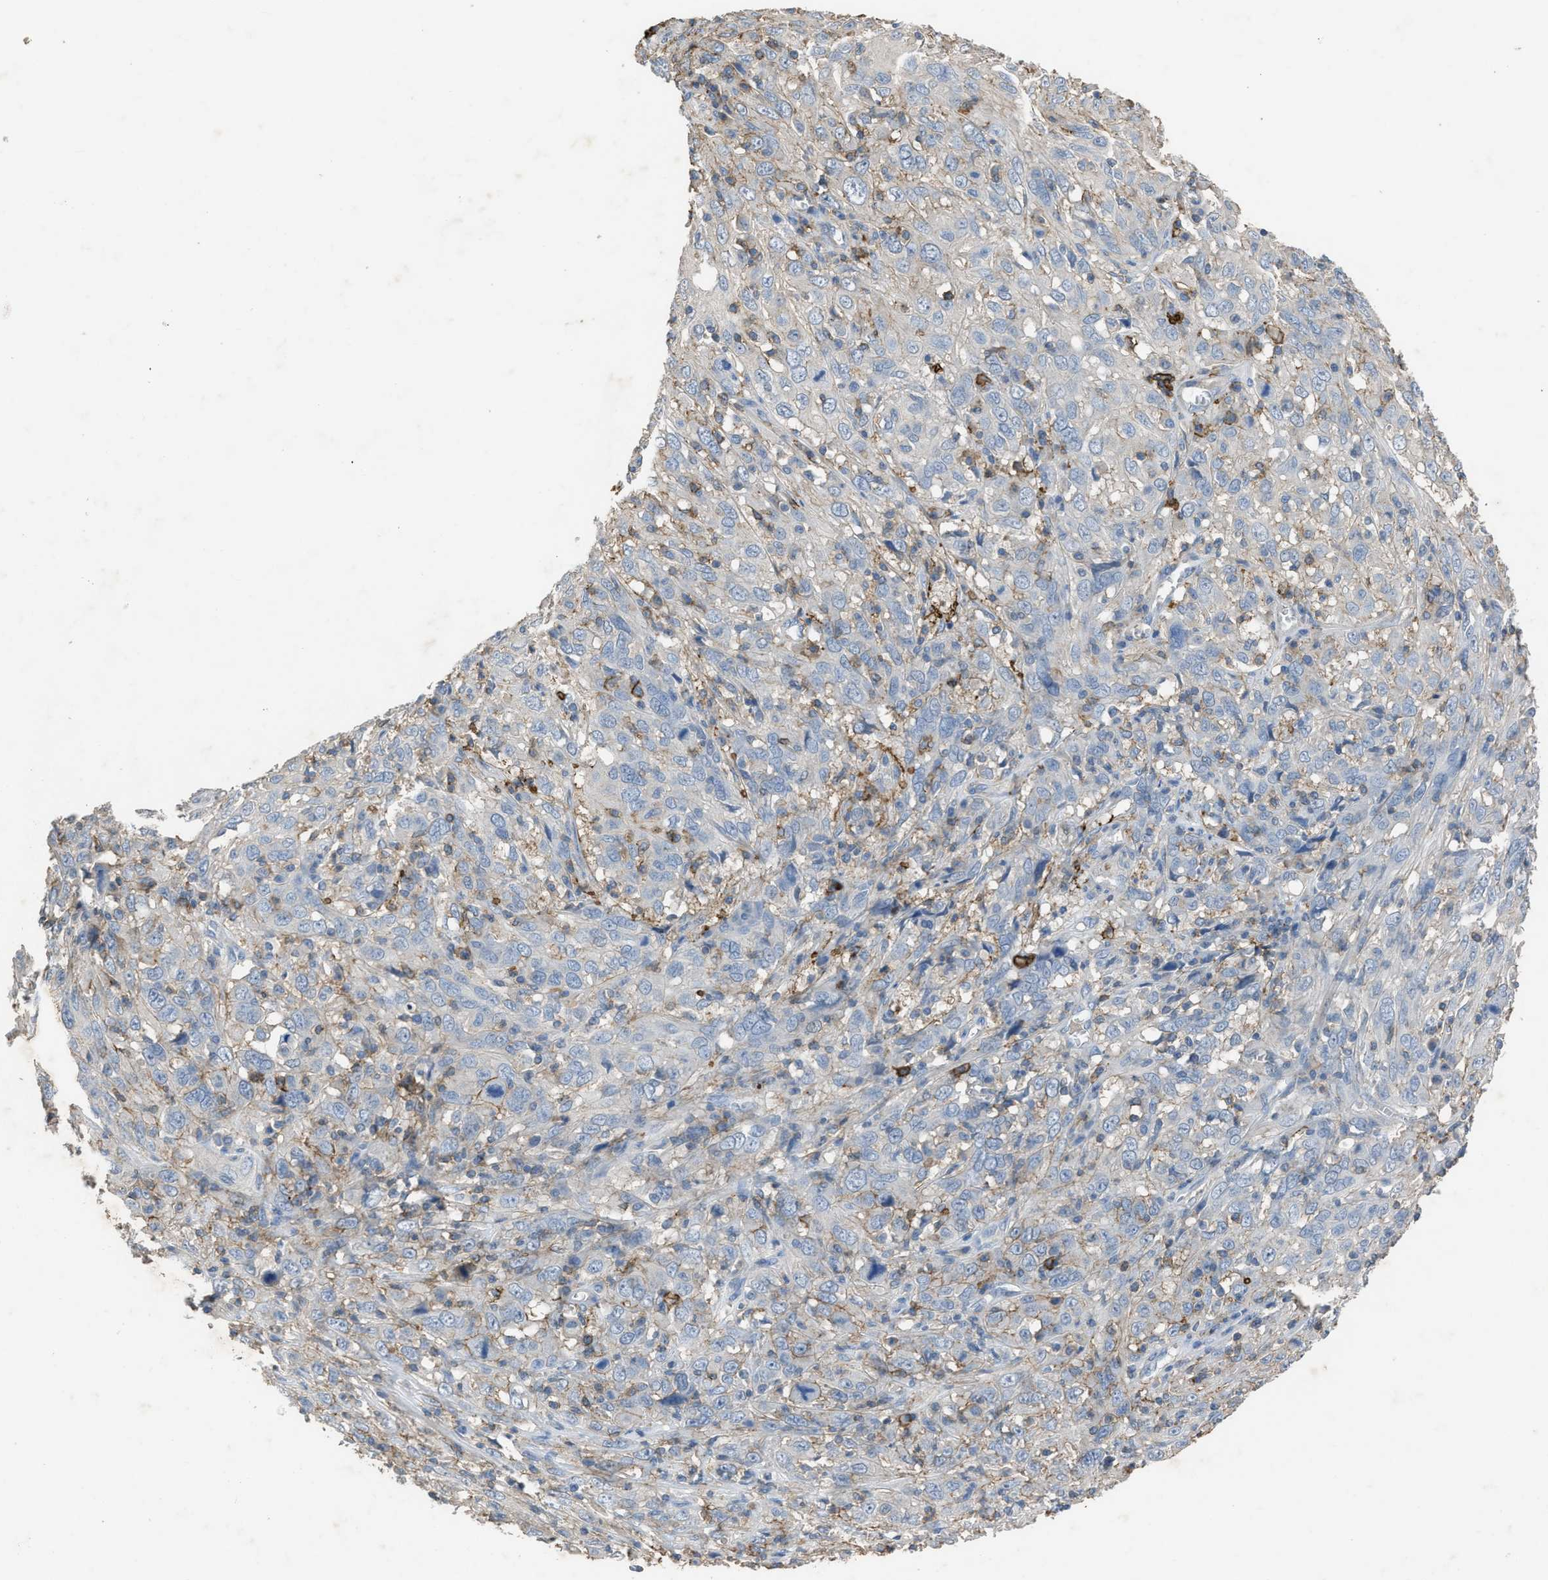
{"staining": {"intensity": "negative", "quantity": "none", "location": "none"}, "tissue": "cervical cancer", "cell_type": "Tumor cells", "image_type": "cancer", "snomed": [{"axis": "morphology", "description": "Squamous cell carcinoma, NOS"}, {"axis": "topography", "description": "Cervix"}], "caption": "Tumor cells show no significant staining in squamous cell carcinoma (cervical).", "gene": "OR51E1", "patient": {"sex": "female", "age": 46}}